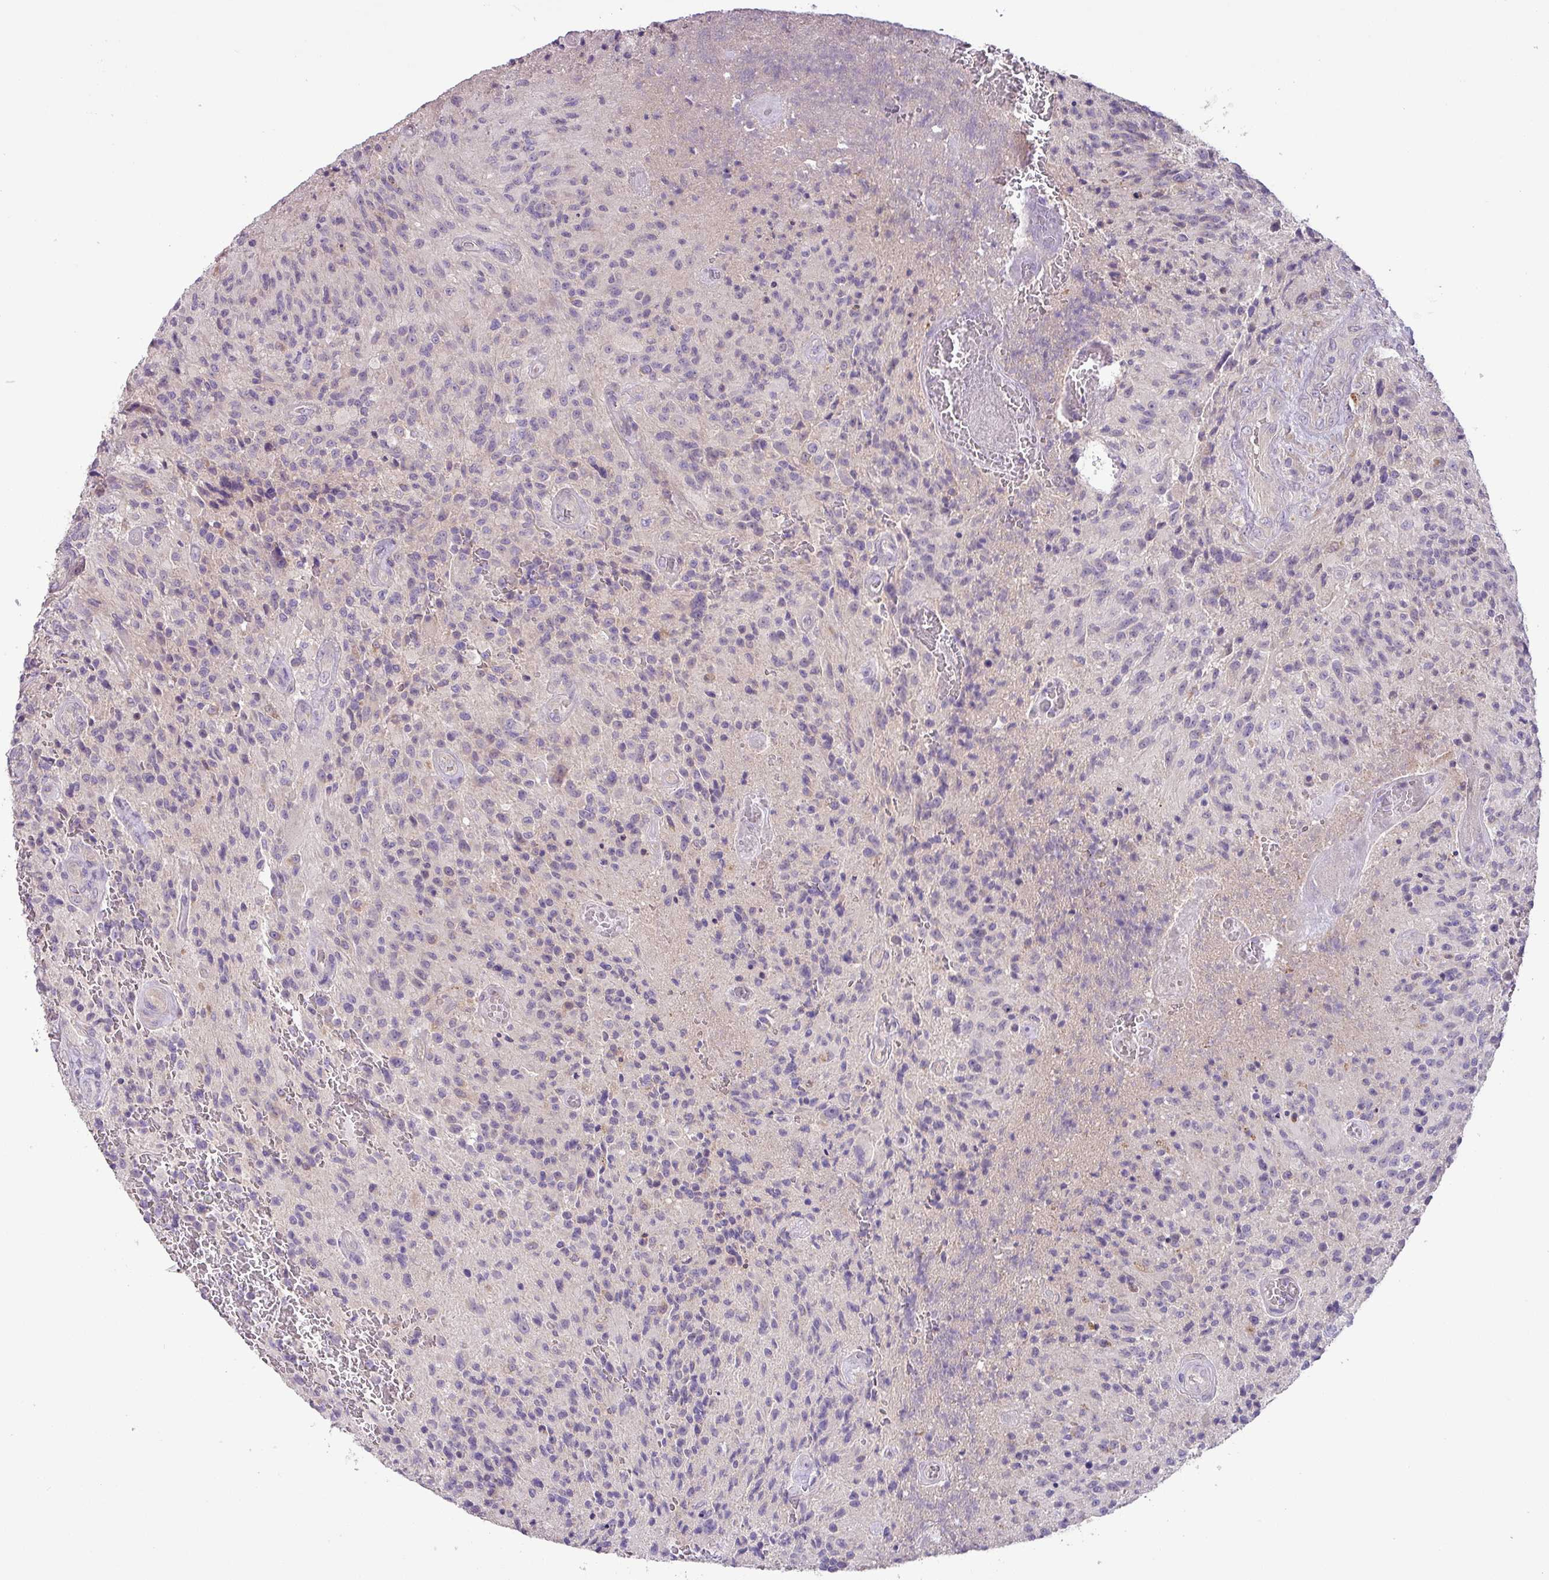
{"staining": {"intensity": "negative", "quantity": "none", "location": "none"}, "tissue": "glioma", "cell_type": "Tumor cells", "image_type": "cancer", "snomed": [{"axis": "morphology", "description": "Normal tissue, NOS"}, {"axis": "morphology", "description": "Glioma, malignant, High grade"}, {"axis": "topography", "description": "Cerebral cortex"}], "caption": "IHC image of neoplastic tissue: high-grade glioma (malignant) stained with DAB (3,3'-diaminobenzidine) displays no significant protein staining in tumor cells.", "gene": "GALNT12", "patient": {"sex": "male", "age": 56}}